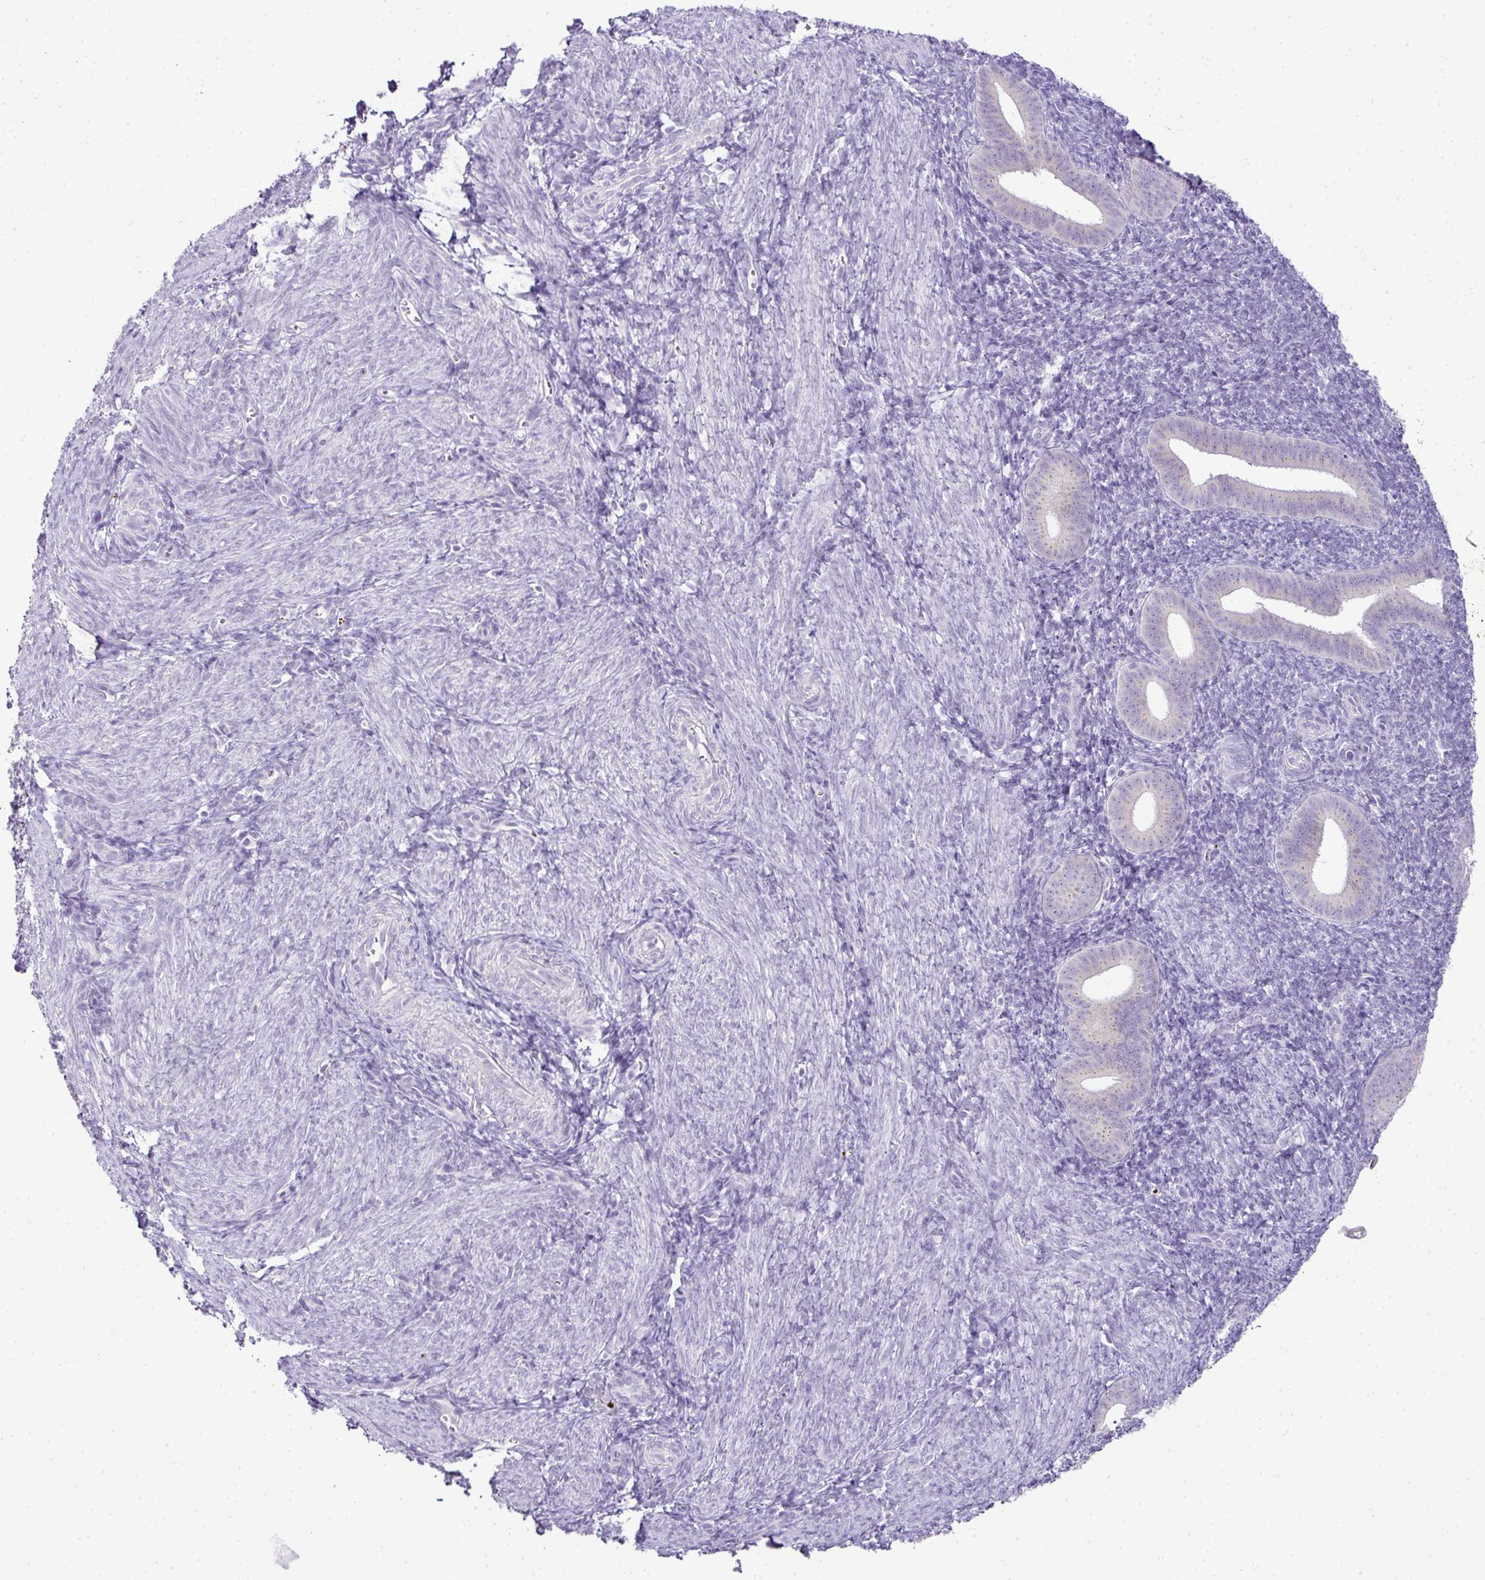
{"staining": {"intensity": "negative", "quantity": "none", "location": "none"}, "tissue": "endometrium", "cell_type": "Cells in endometrial stroma", "image_type": "normal", "snomed": [{"axis": "morphology", "description": "Normal tissue, NOS"}, {"axis": "topography", "description": "Endometrium"}], "caption": "This image is of normal endometrium stained with immunohistochemistry to label a protein in brown with the nuclei are counter-stained blue. There is no expression in cells in endometrial stroma.", "gene": "CMPK1", "patient": {"sex": "female", "age": 25}}